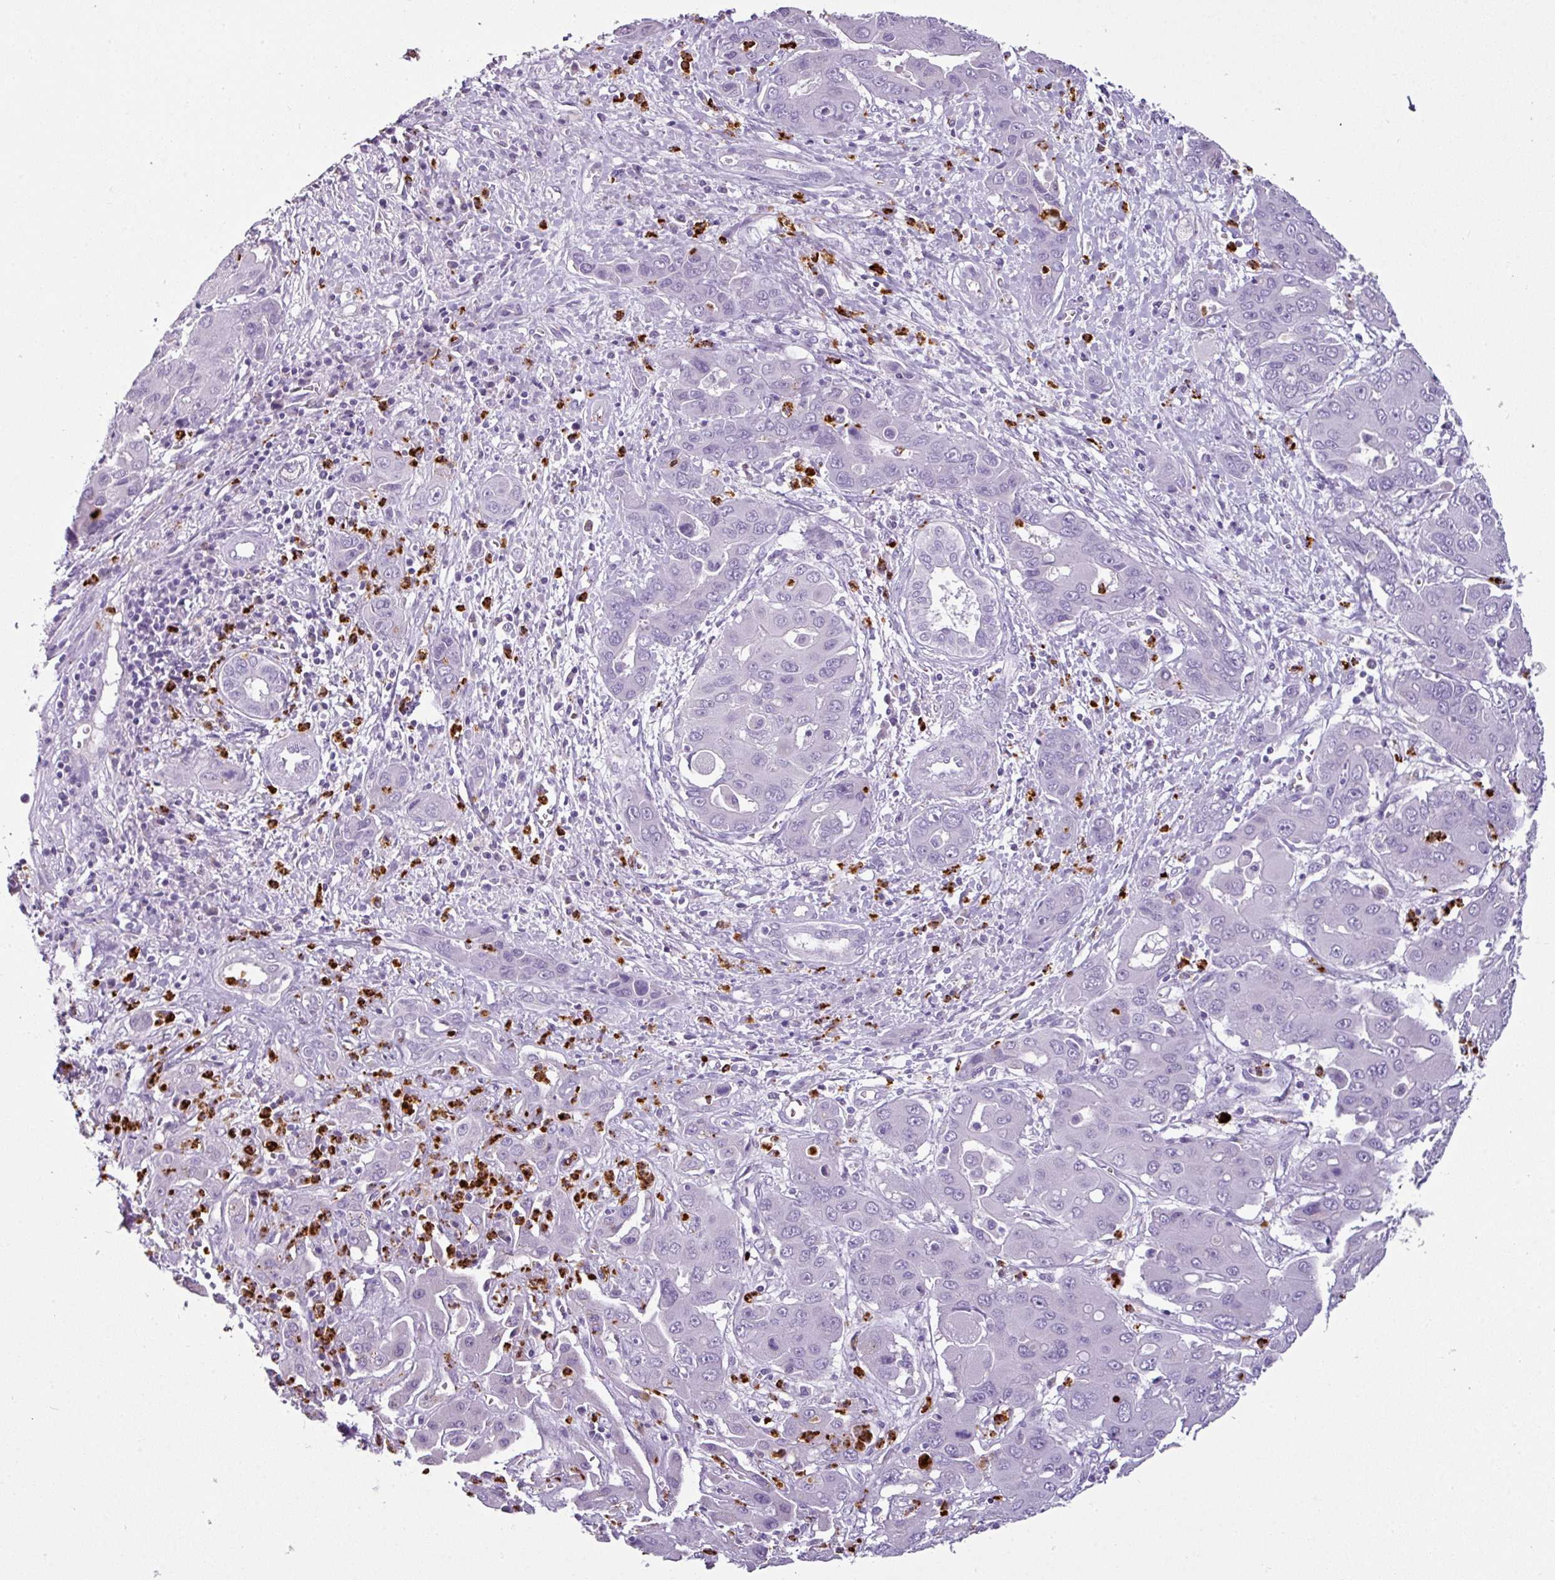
{"staining": {"intensity": "negative", "quantity": "none", "location": "none"}, "tissue": "liver cancer", "cell_type": "Tumor cells", "image_type": "cancer", "snomed": [{"axis": "morphology", "description": "Cholangiocarcinoma"}, {"axis": "topography", "description": "Liver"}], "caption": "The photomicrograph shows no staining of tumor cells in liver cancer.", "gene": "CTSG", "patient": {"sex": "male", "age": 67}}